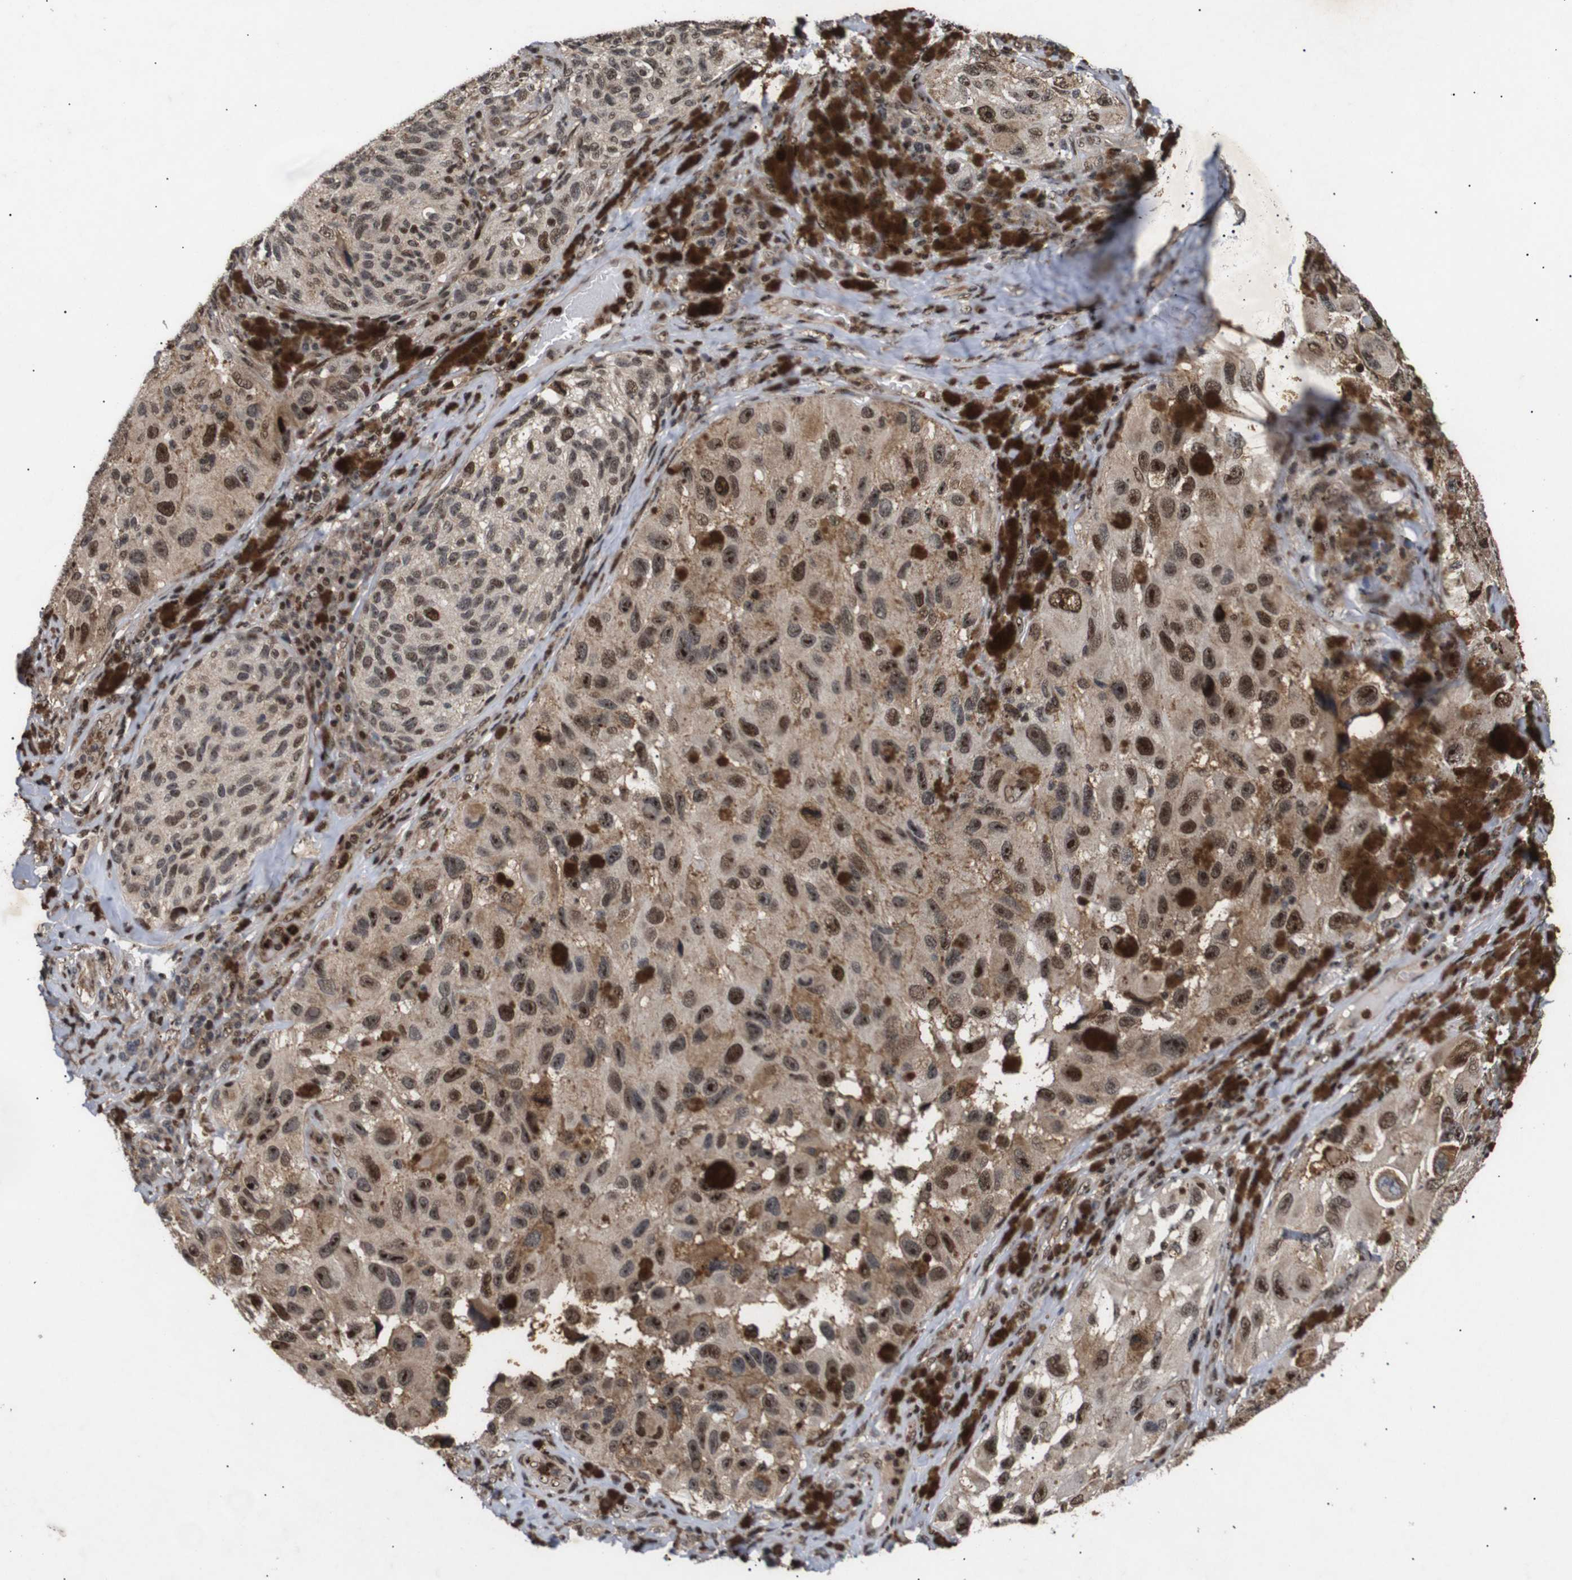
{"staining": {"intensity": "moderate", "quantity": ">75%", "location": "cytoplasmic/membranous,nuclear"}, "tissue": "melanoma", "cell_type": "Tumor cells", "image_type": "cancer", "snomed": [{"axis": "morphology", "description": "Malignant melanoma, NOS"}, {"axis": "topography", "description": "Skin"}], "caption": "A micrograph of human malignant melanoma stained for a protein reveals moderate cytoplasmic/membranous and nuclear brown staining in tumor cells. The staining was performed using DAB (3,3'-diaminobenzidine), with brown indicating positive protein expression. Nuclei are stained blue with hematoxylin.", "gene": "KIF23", "patient": {"sex": "female", "age": 73}}